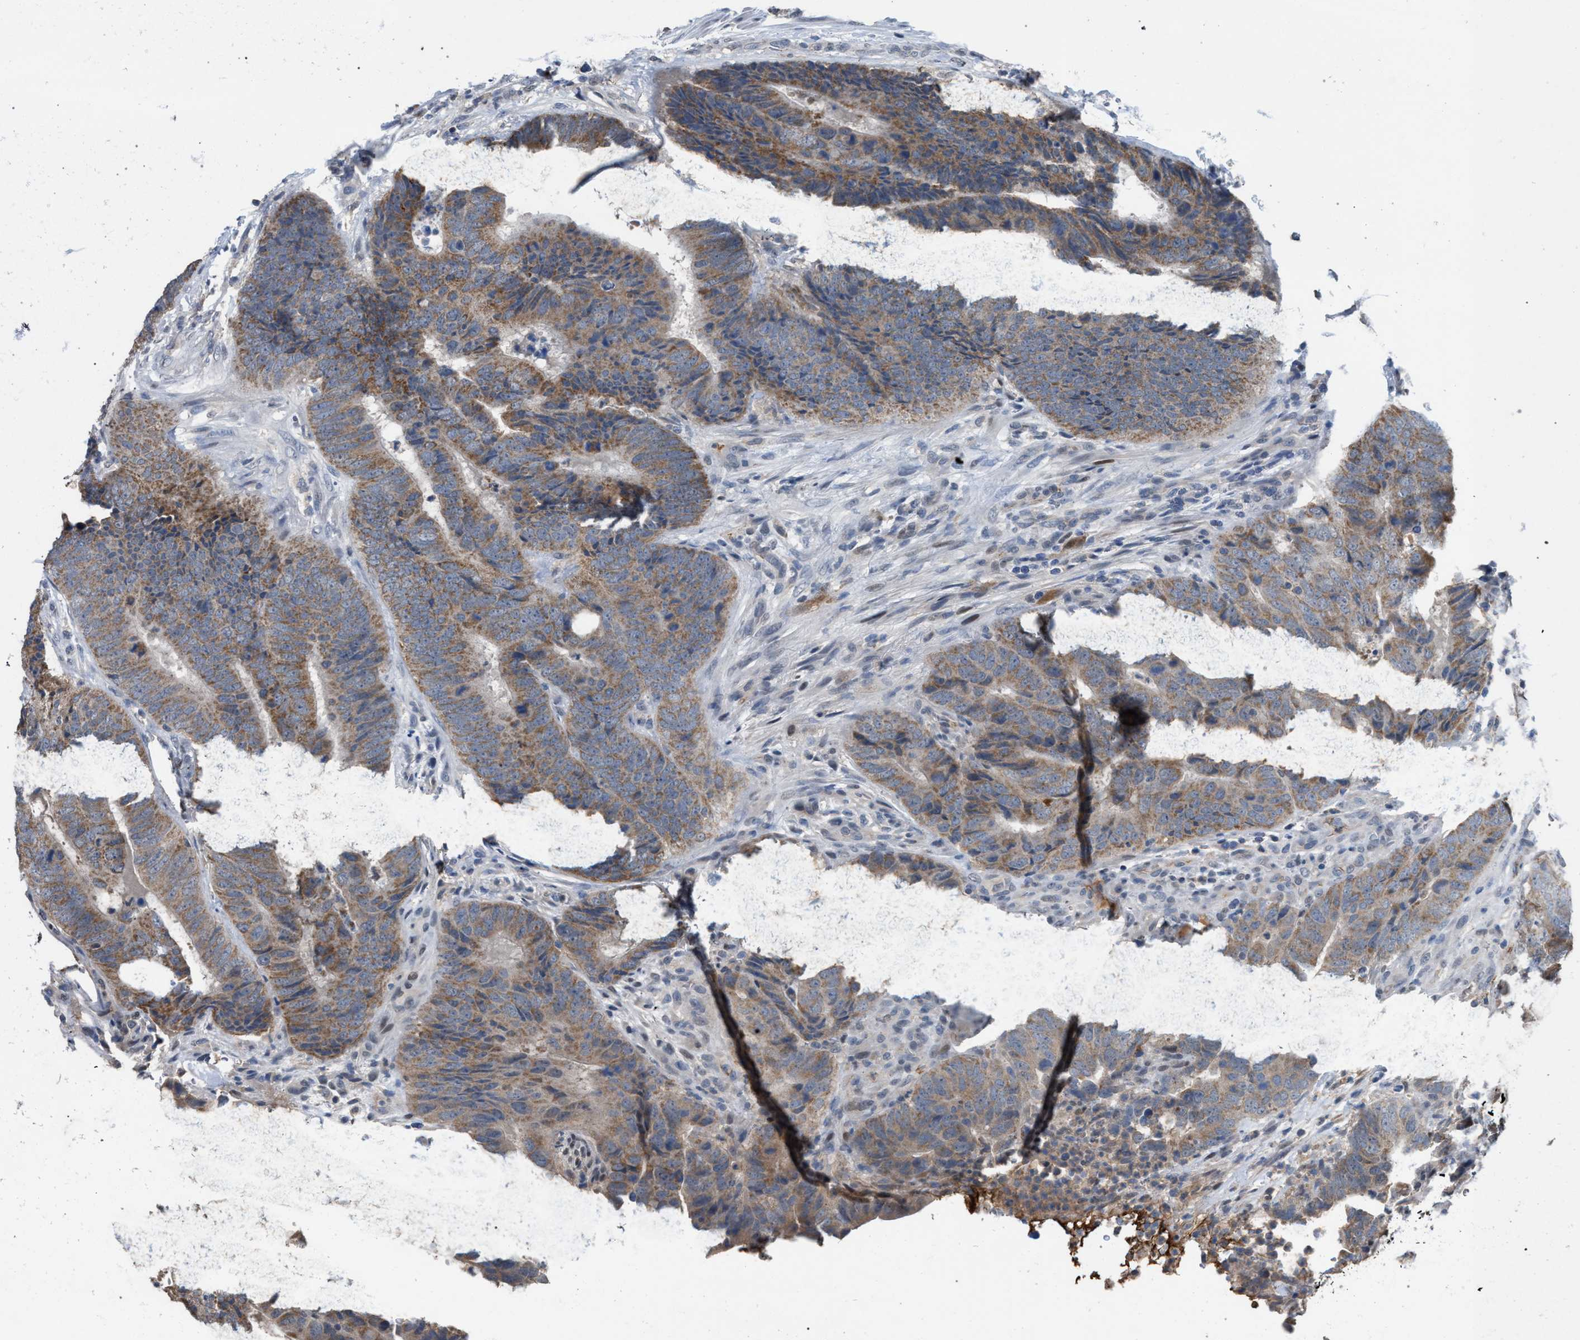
{"staining": {"intensity": "moderate", "quantity": ">75%", "location": "cytoplasmic/membranous"}, "tissue": "colorectal cancer", "cell_type": "Tumor cells", "image_type": "cancer", "snomed": [{"axis": "morphology", "description": "Adenocarcinoma, NOS"}, {"axis": "topography", "description": "Colon"}], "caption": "The immunohistochemical stain shows moderate cytoplasmic/membranous staining in tumor cells of colorectal adenocarcinoma tissue.", "gene": "TECPR1", "patient": {"sex": "male", "age": 56}}